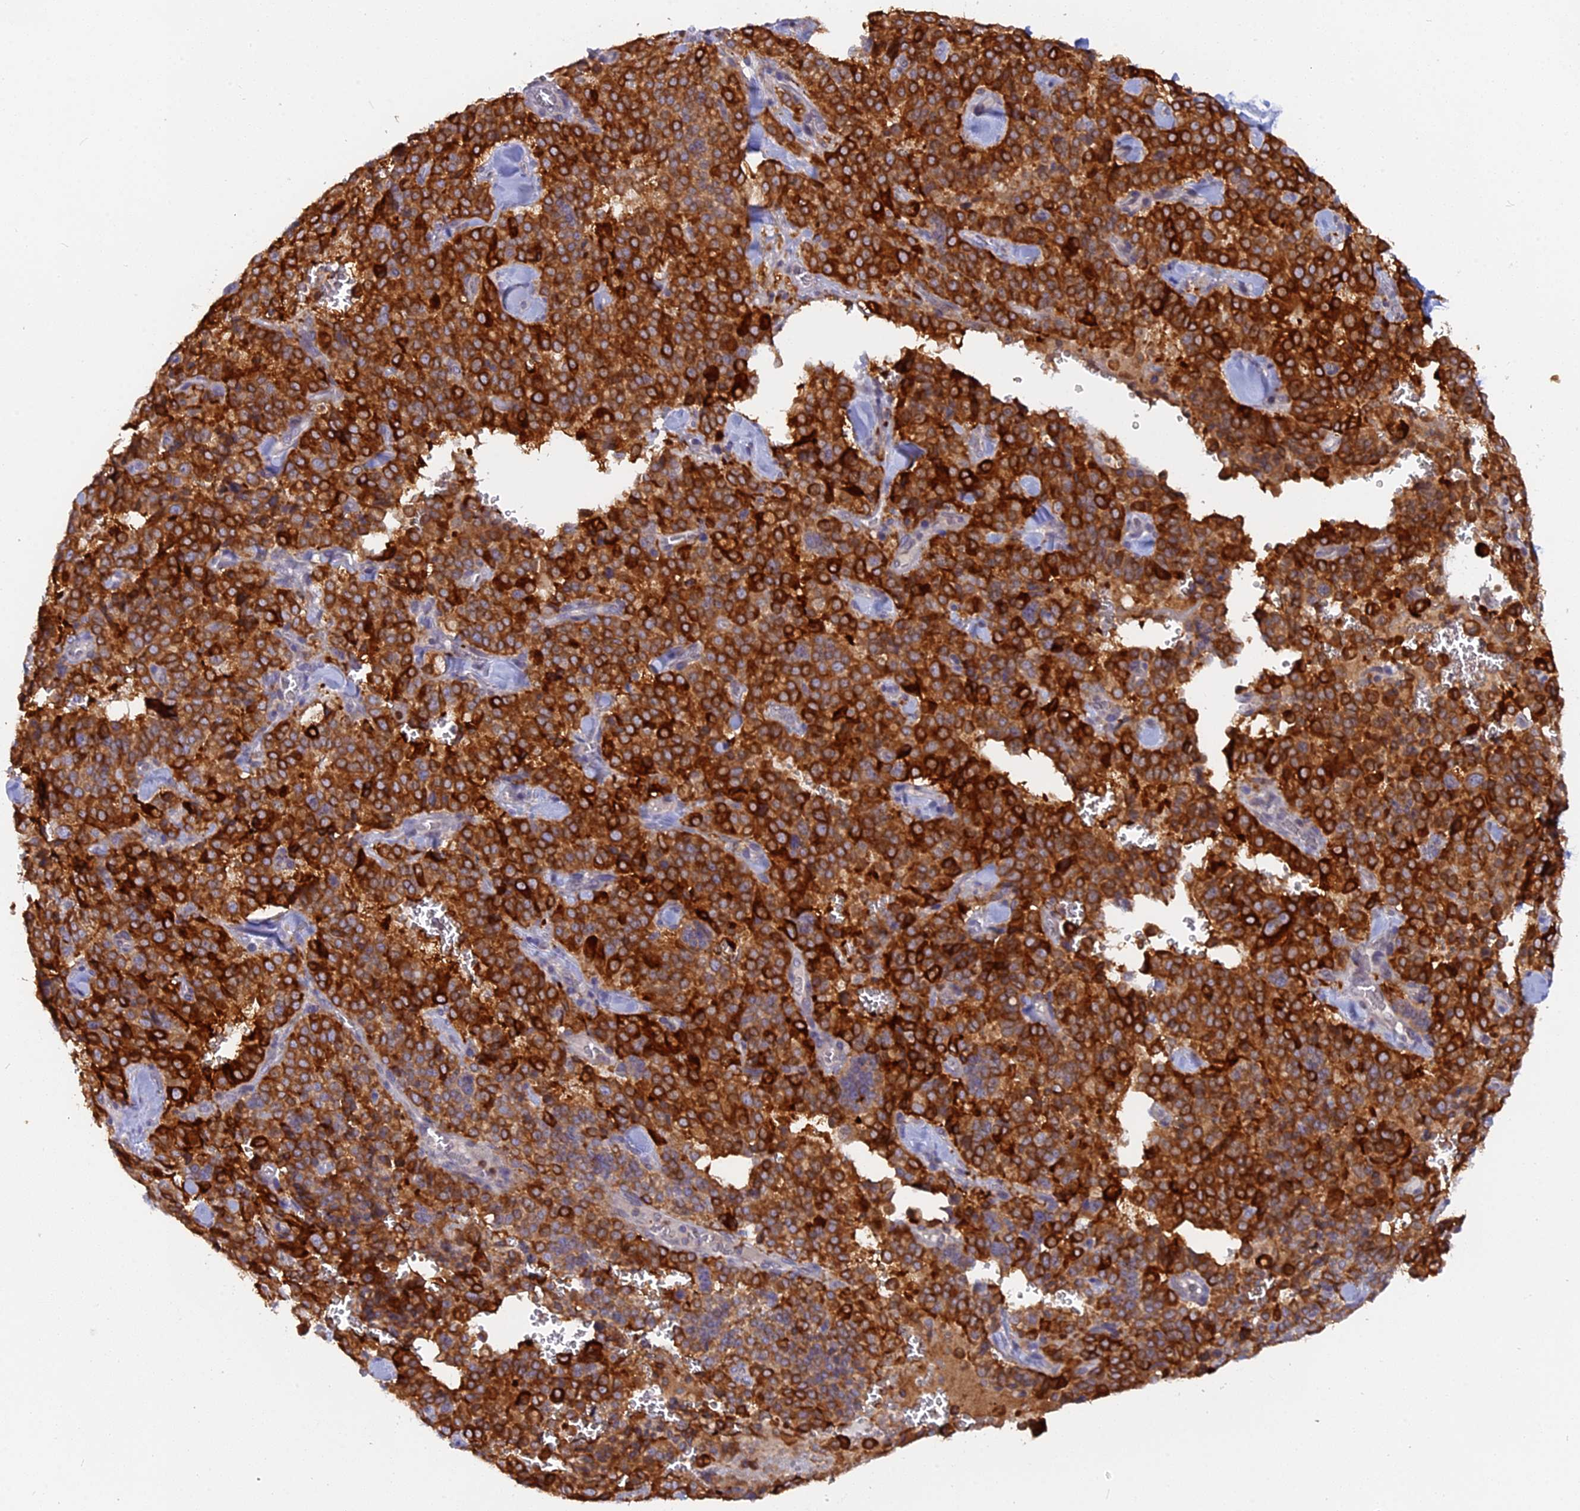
{"staining": {"intensity": "strong", "quantity": ">75%", "location": "cytoplasmic/membranous"}, "tissue": "pancreatic cancer", "cell_type": "Tumor cells", "image_type": "cancer", "snomed": [{"axis": "morphology", "description": "Adenocarcinoma, NOS"}, {"axis": "topography", "description": "Pancreas"}], "caption": "Human pancreatic adenocarcinoma stained with a brown dye shows strong cytoplasmic/membranous positive expression in about >75% of tumor cells.", "gene": "TLCD1", "patient": {"sex": "male", "age": 65}}